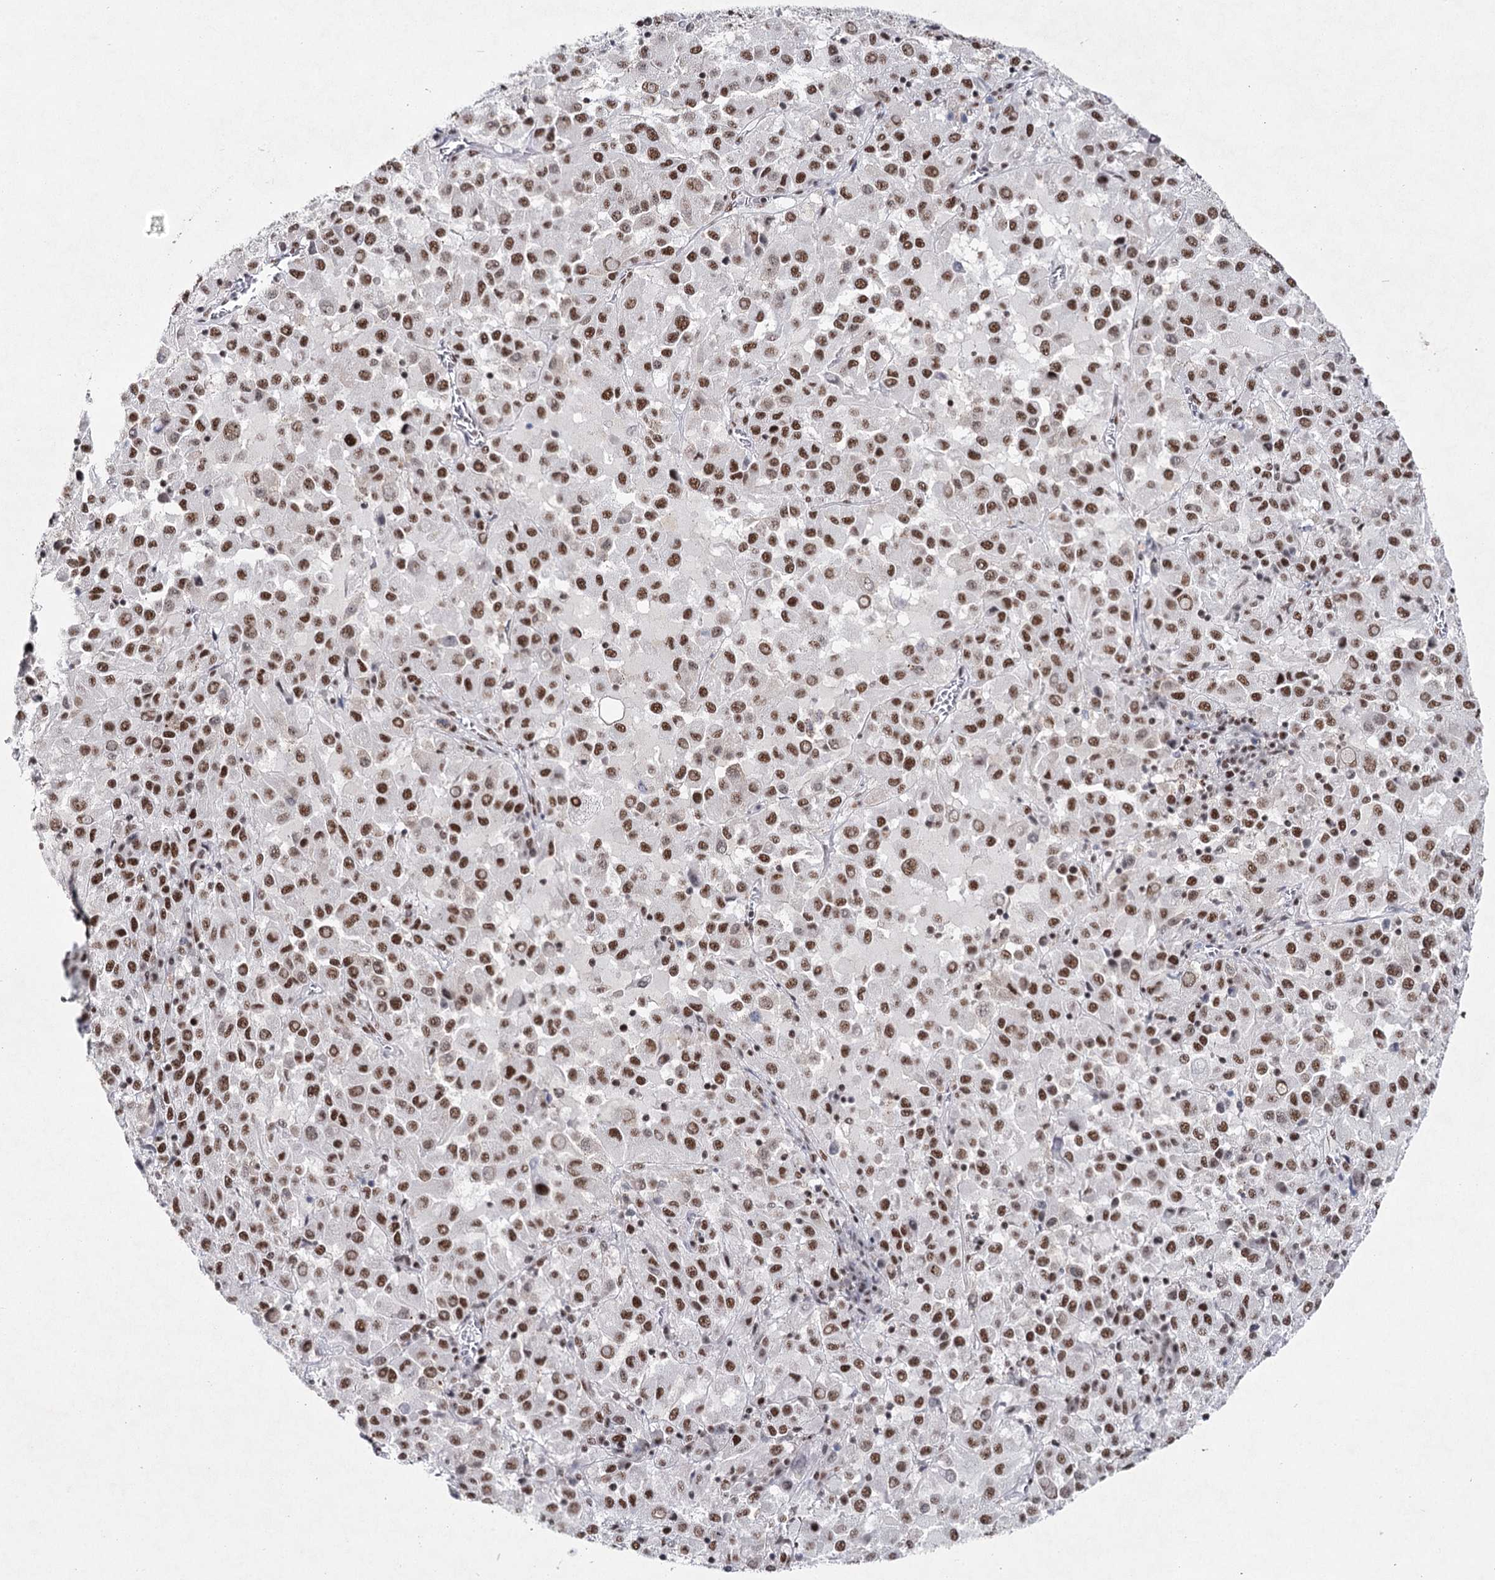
{"staining": {"intensity": "moderate", "quantity": ">75%", "location": "nuclear"}, "tissue": "melanoma", "cell_type": "Tumor cells", "image_type": "cancer", "snomed": [{"axis": "morphology", "description": "Malignant melanoma, Metastatic site"}, {"axis": "topography", "description": "Lung"}], "caption": "Malignant melanoma (metastatic site) stained with a protein marker reveals moderate staining in tumor cells.", "gene": "SCAF8", "patient": {"sex": "male", "age": 64}}